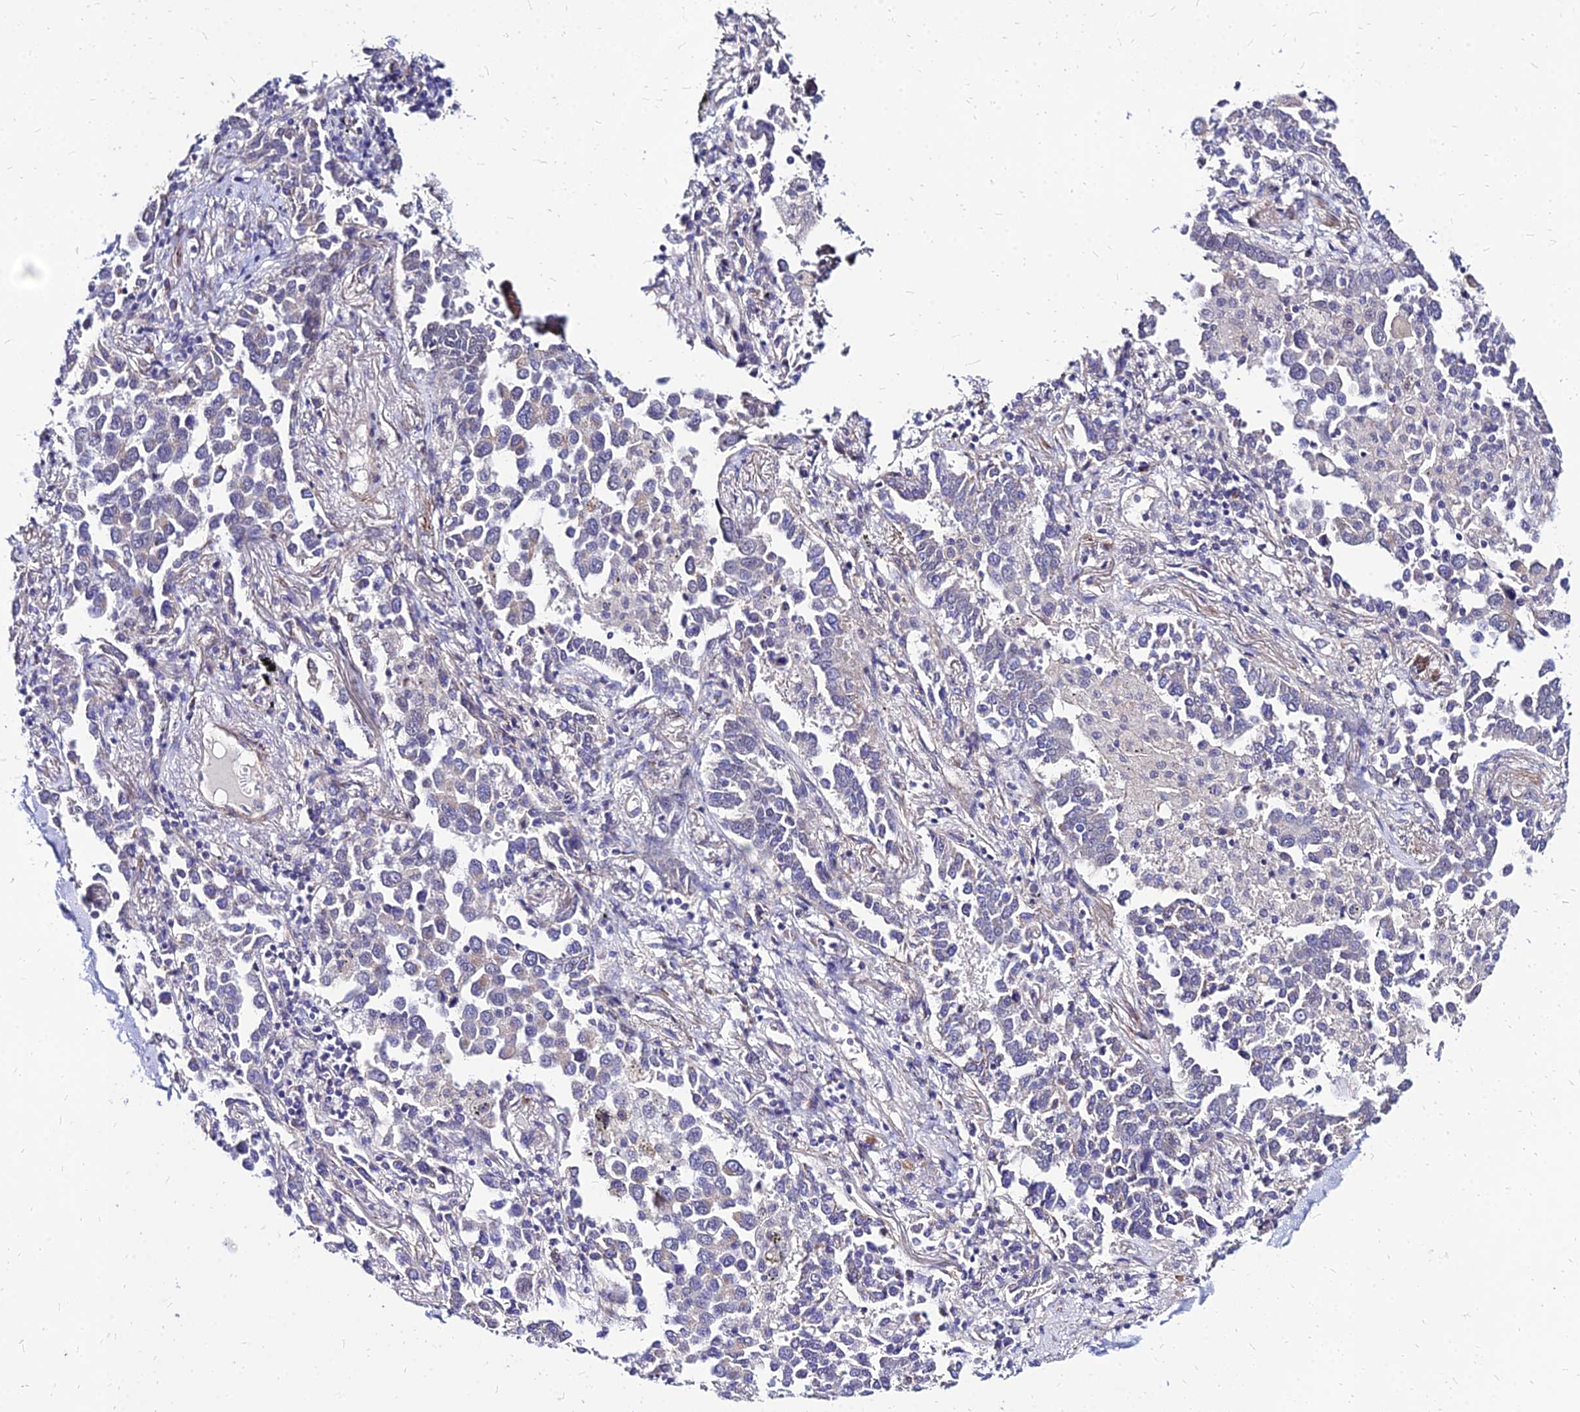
{"staining": {"intensity": "negative", "quantity": "none", "location": "none"}, "tissue": "lung cancer", "cell_type": "Tumor cells", "image_type": "cancer", "snomed": [{"axis": "morphology", "description": "Adenocarcinoma, NOS"}, {"axis": "topography", "description": "Lung"}], "caption": "Immunohistochemistry (IHC) of human lung cancer displays no positivity in tumor cells. Nuclei are stained in blue.", "gene": "YEATS2", "patient": {"sex": "male", "age": 67}}